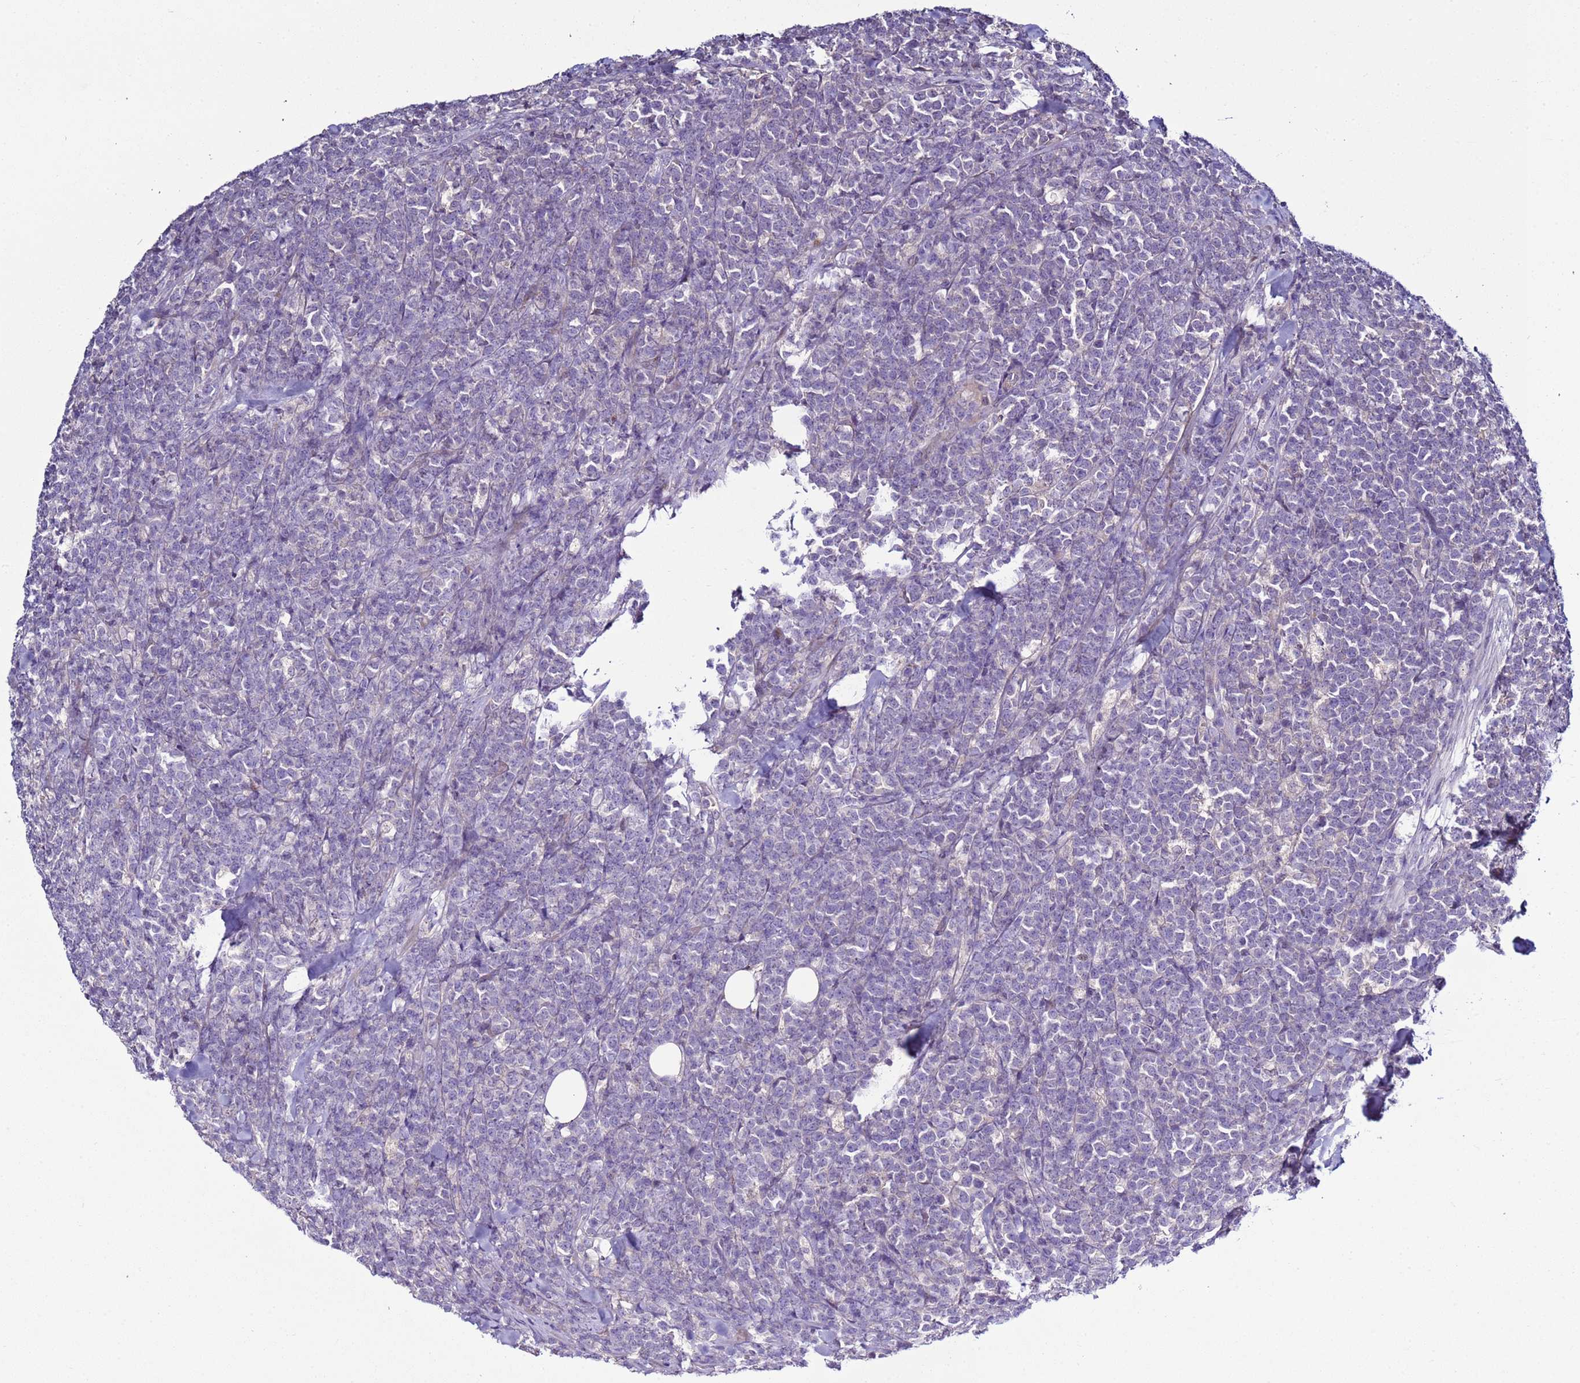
{"staining": {"intensity": "negative", "quantity": "none", "location": "none"}, "tissue": "lymphoma", "cell_type": "Tumor cells", "image_type": "cancer", "snomed": [{"axis": "morphology", "description": "Malignant lymphoma, non-Hodgkin's type, High grade"}, {"axis": "topography", "description": "Small intestine"}], "caption": "An immunohistochemistry histopathology image of malignant lymphoma, non-Hodgkin's type (high-grade) is shown. There is no staining in tumor cells of malignant lymphoma, non-Hodgkin's type (high-grade). The staining was performed using DAB to visualize the protein expression in brown, while the nuclei were stained in blue with hematoxylin (Magnification: 20x).", "gene": "RABL2B", "patient": {"sex": "male", "age": 8}}